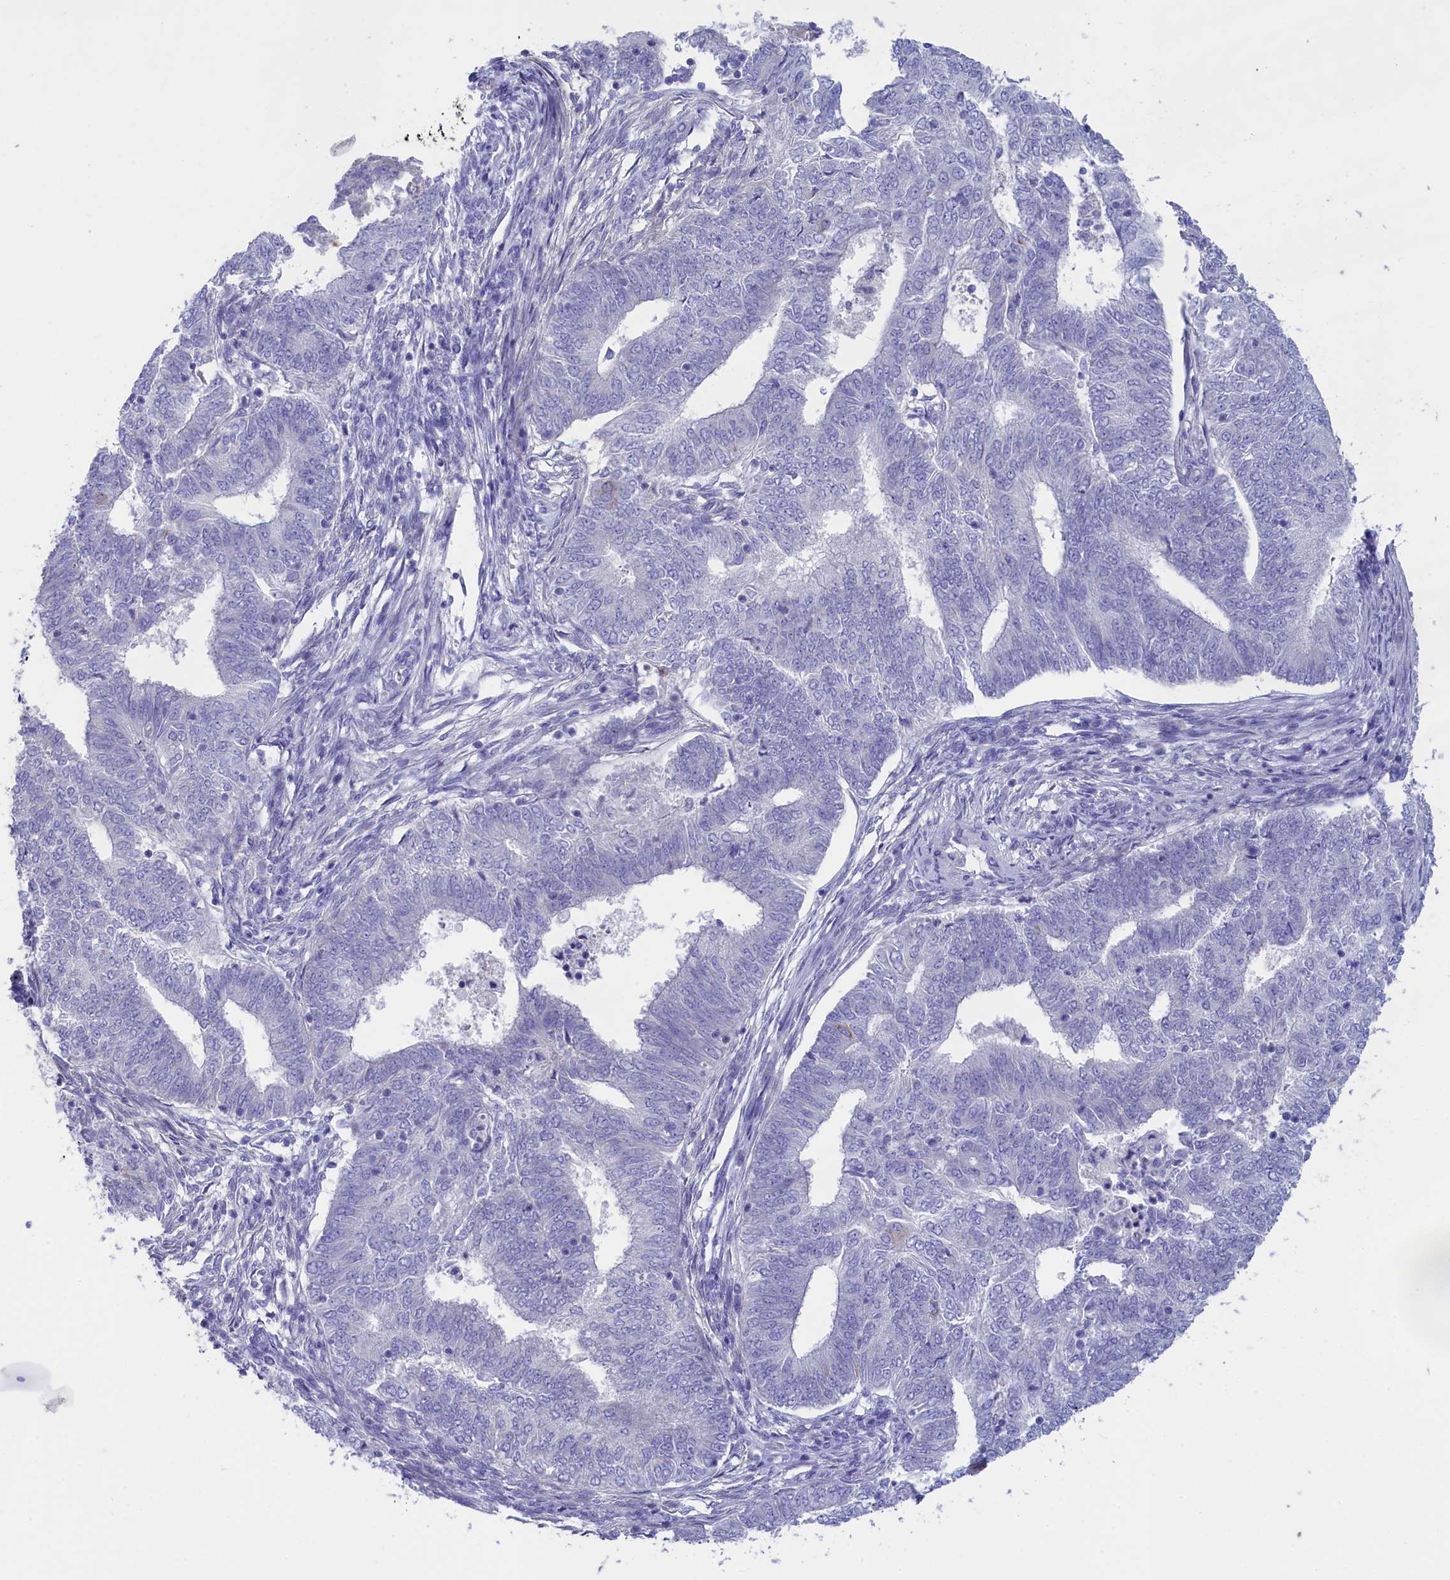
{"staining": {"intensity": "negative", "quantity": "none", "location": "none"}, "tissue": "endometrial cancer", "cell_type": "Tumor cells", "image_type": "cancer", "snomed": [{"axis": "morphology", "description": "Adenocarcinoma, NOS"}, {"axis": "topography", "description": "Endometrium"}], "caption": "Endometrial cancer (adenocarcinoma) was stained to show a protein in brown. There is no significant expression in tumor cells.", "gene": "PRDM12", "patient": {"sex": "female", "age": 62}}